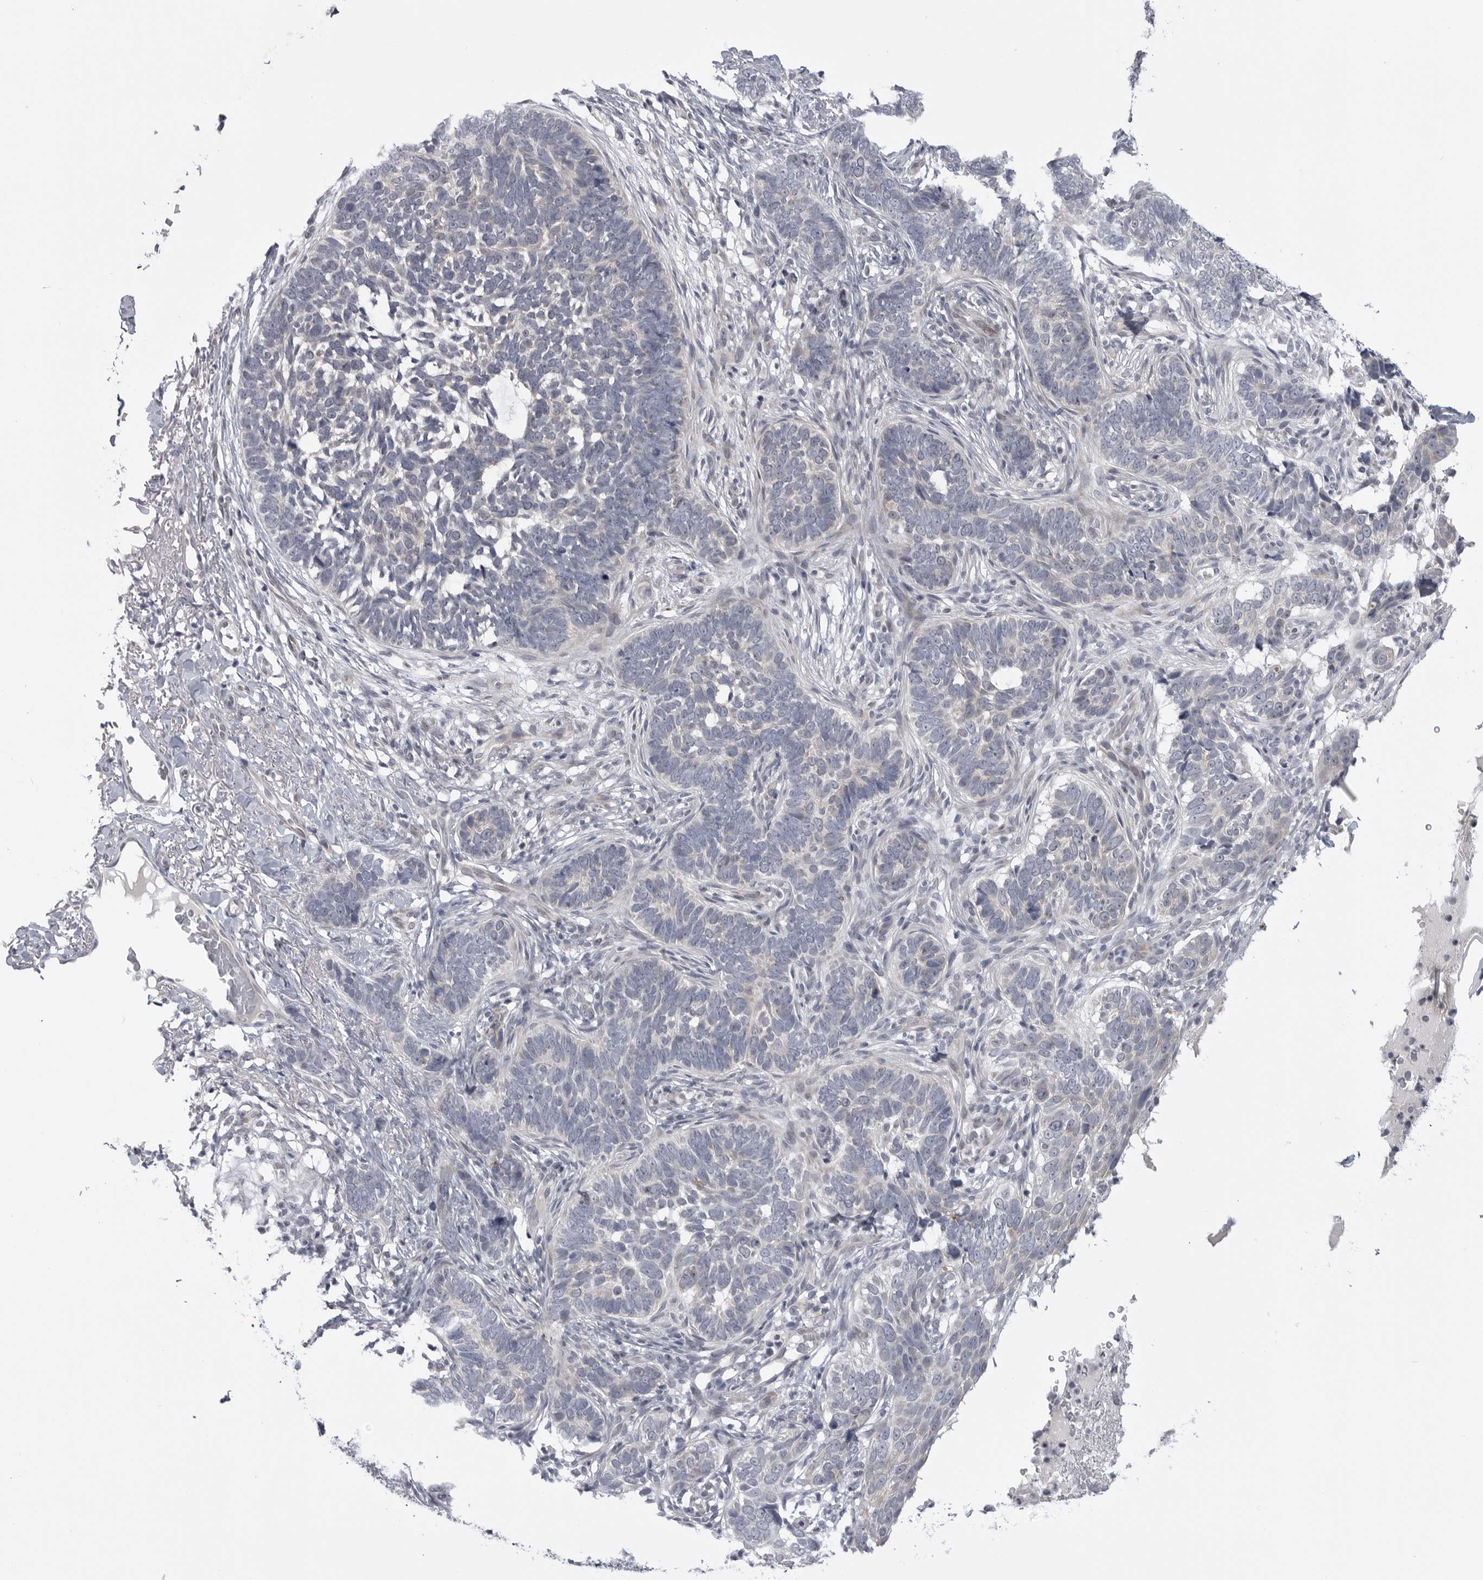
{"staining": {"intensity": "negative", "quantity": "none", "location": "none"}, "tissue": "skin cancer", "cell_type": "Tumor cells", "image_type": "cancer", "snomed": [{"axis": "morphology", "description": "Normal tissue, NOS"}, {"axis": "morphology", "description": "Basal cell carcinoma"}, {"axis": "topography", "description": "Skin"}], "caption": "There is no significant expression in tumor cells of basal cell carcinoma (skin).", "gene": "LRRC45", "patient": {"sex": "male", "age": 77}}